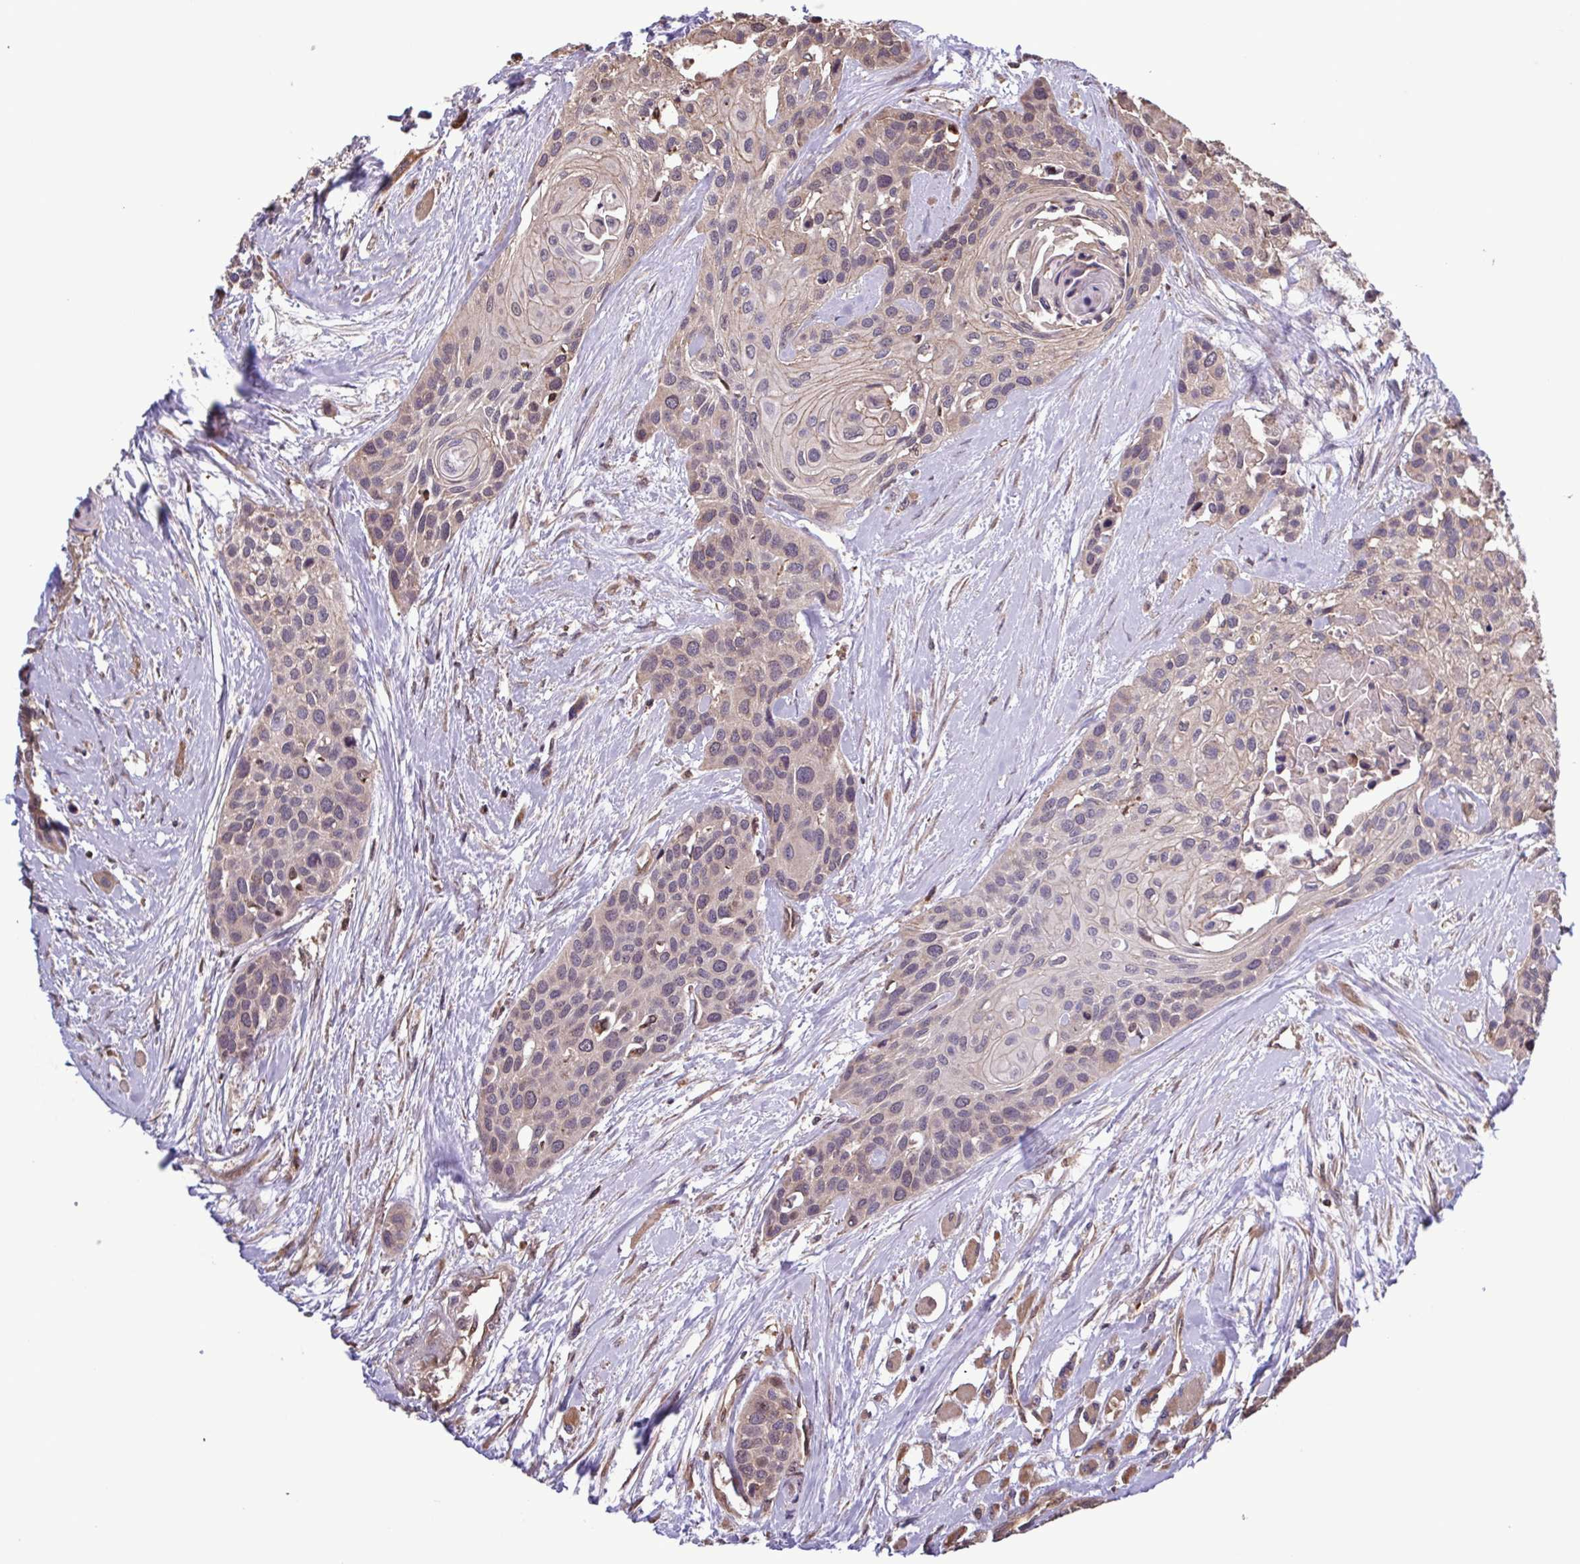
{"staining": {"intensity": "weak", "quantity": "<25%", "location": "cytoplasmic/membranous"}, "tissue": "head and neck cancer", "cell_type": "Tumor cells", "image_type": "cancer", "snomed": [{"axis": "morphology", "description": "Squamous cell carcinoma, NOS"}, {"axis": "topography", "description": "Head-Neck"}], "caption": "Tumor cells are negative for protein expression in human squamous cell carcinoma (head and neck).", "gene": "SEC63", "patient": {"sex": "female", "age": 50}}